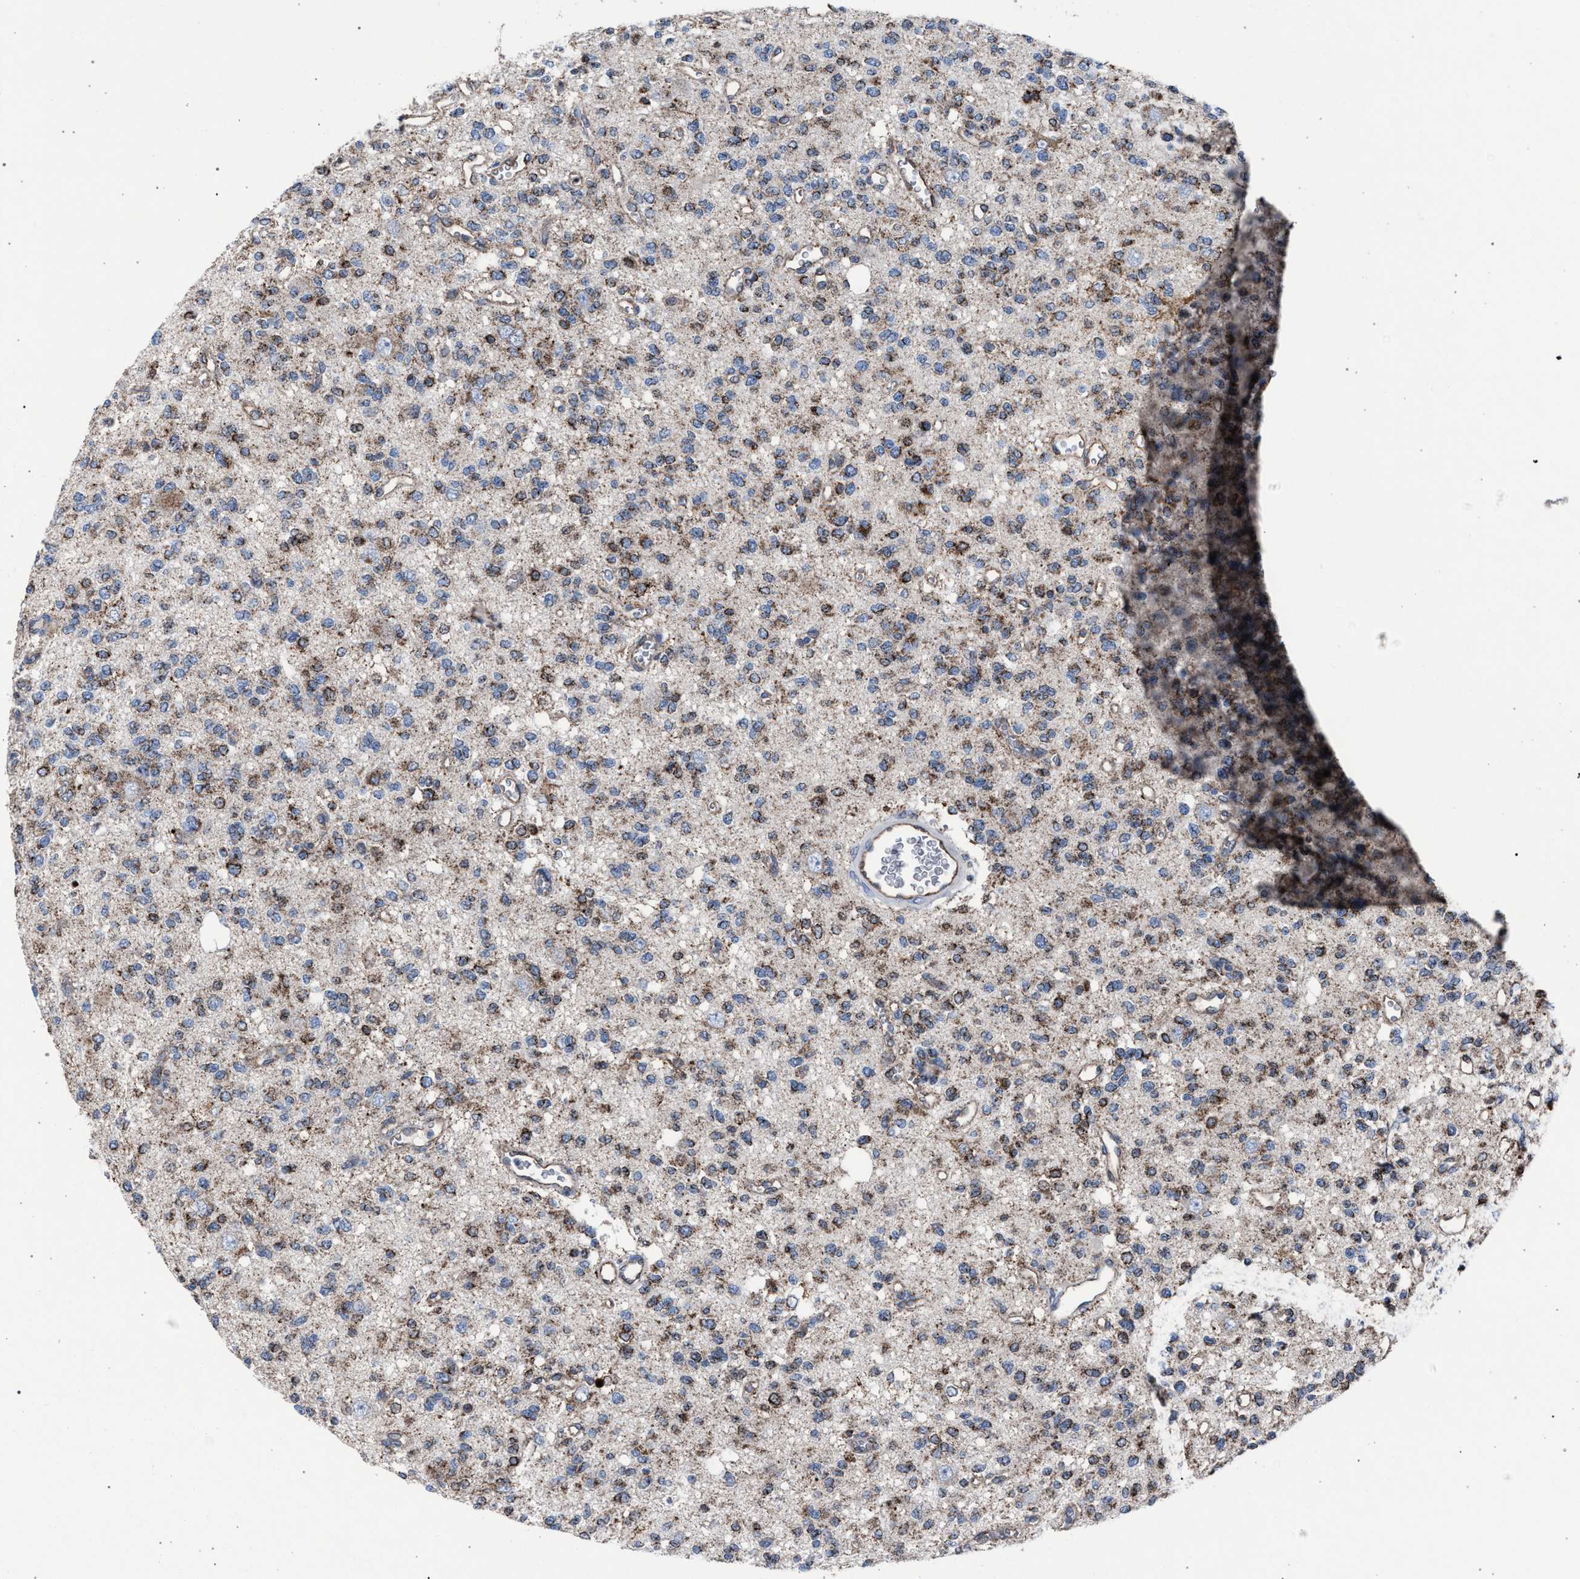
{"staining": {"intensity": "moderate", "quantity": "25%-75%", "location": "cytoplasmic/membranous"}, "tissue": "glioma", "cell_type": "Tumor cells", "image_type": "cancer", "snomed": [{"axis": "morphology", "description": "Glioma, malignant, Low grade"}, {"axis": "topography", "description": "Brain"}], "caption": "Tumor cells exhibit moderate cytoplasmic/membranous expression in approximately 25%-75% of cells in glioma.", "gene": "HSD17B4", "patient": {"sex": "male", "age": 38}}